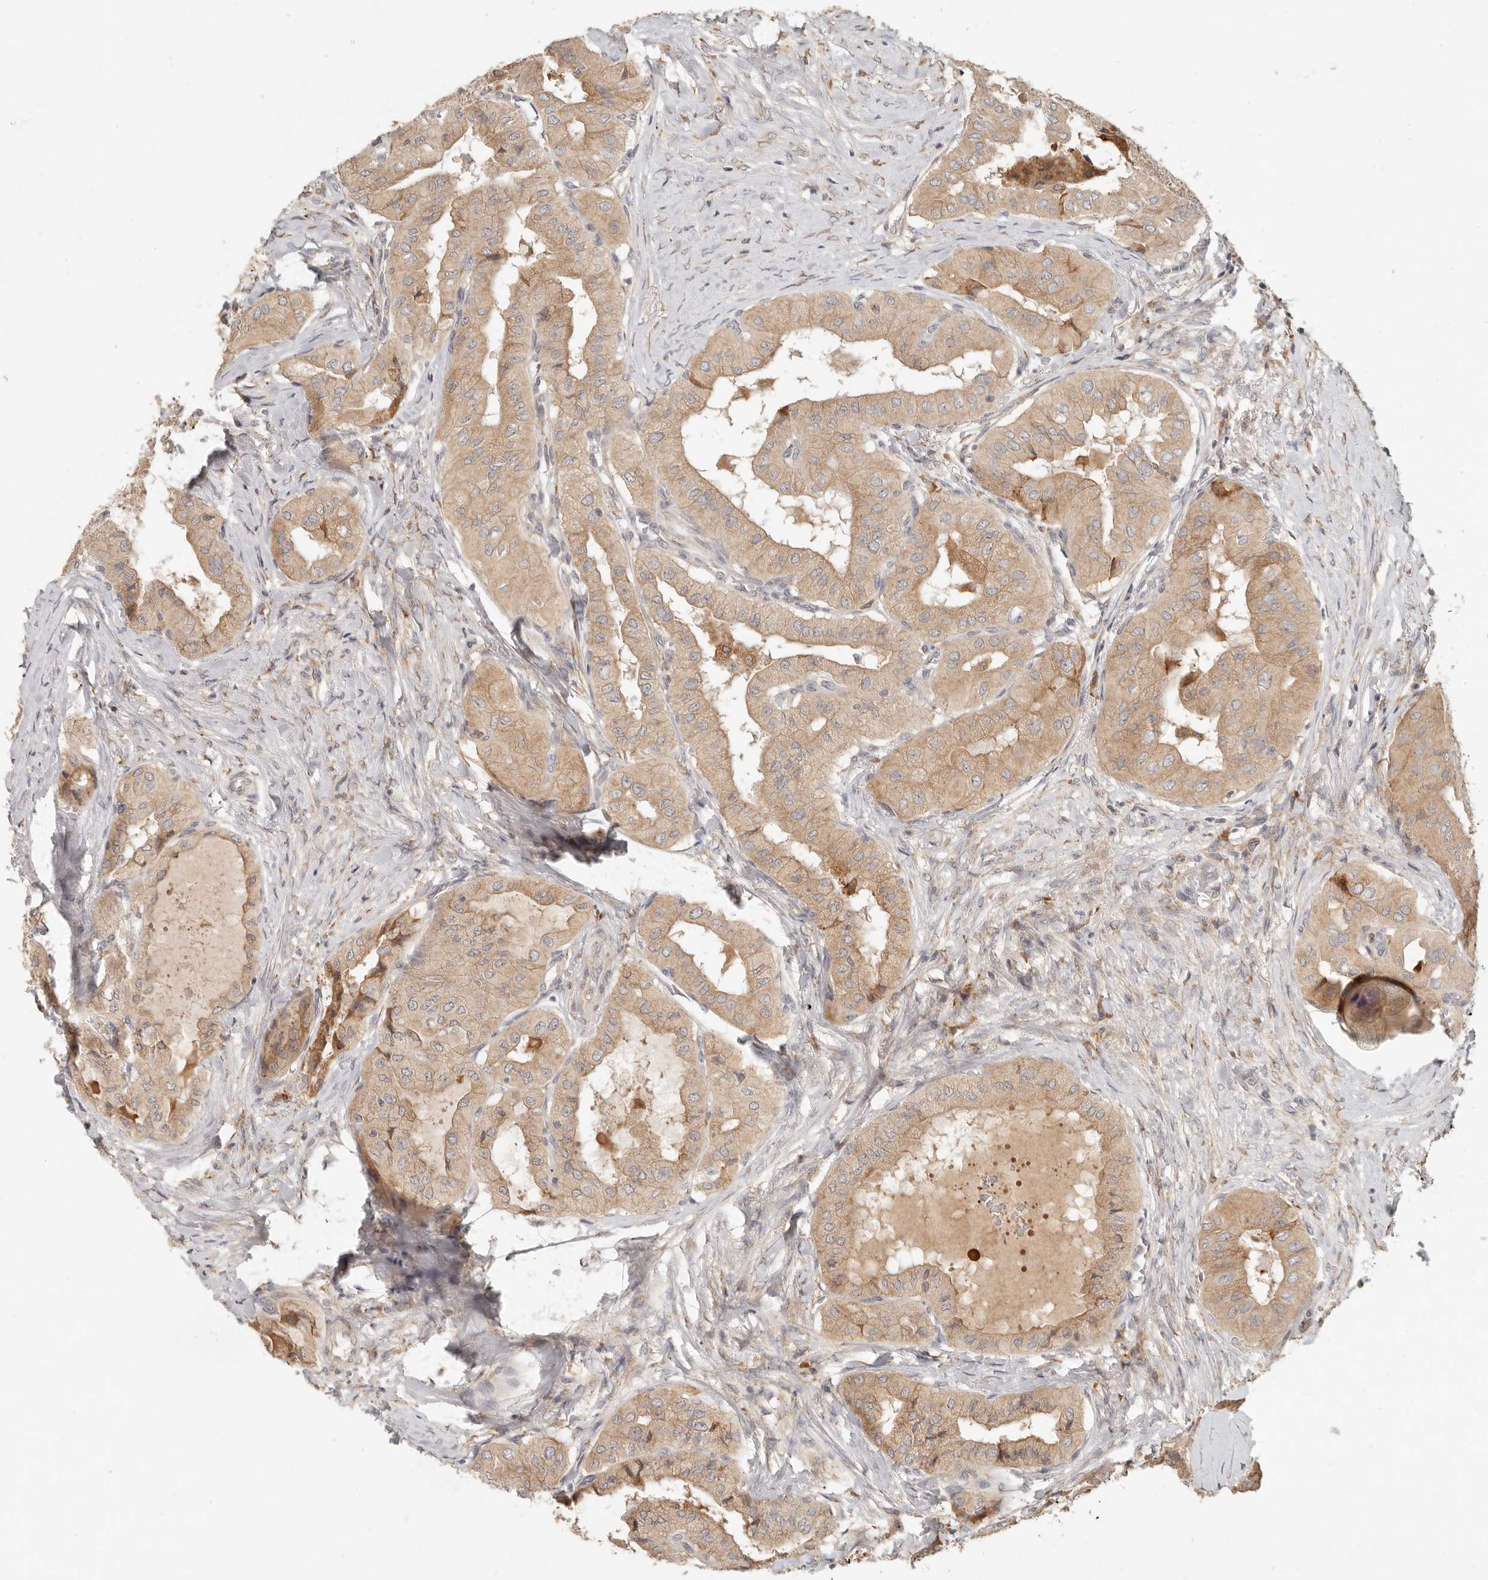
{"staining": {"intensity": "moderate", "quantity": ">75%", "location": "cytoplasmic/membranous"}, "tissue": "thyroid cancer", "cell_type": "Tumor cells", "image_type": "cancer", "snomed": [{"axis": "morphology", "description": "Papillary adenocarcinoma, NOS"}, {"axis": "topography", "description": "Thyroid gland"}], "caption": "A histopathology image of human thyroid papillary adenocarcinoma stained for a protein exhibits moderate cytoplasmic/membranous brown staining in tumor cells.", "gene": "ARHGEF10L", "patient": {"sex": "female", "age": 59}}